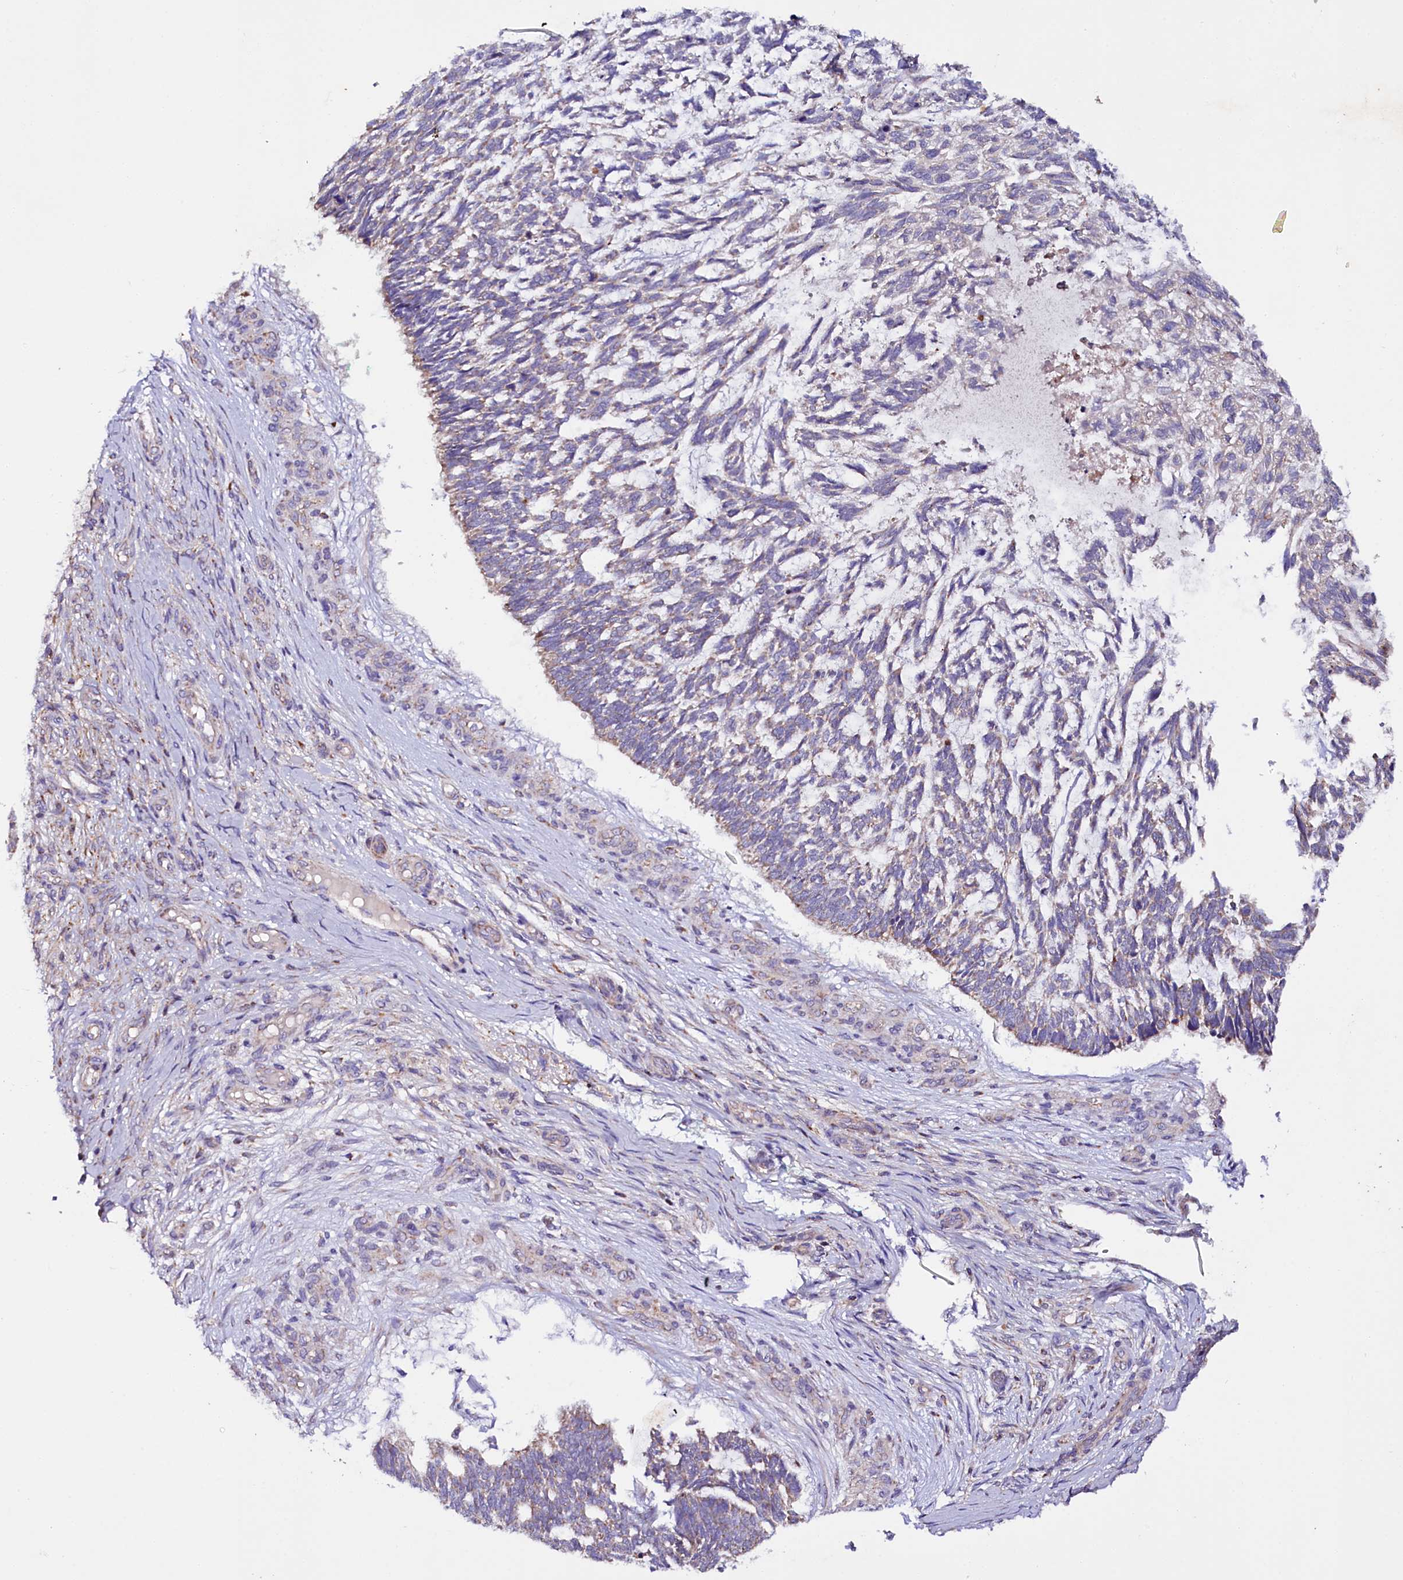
{"staining": {"intensity": "negative", "quantity": "none", "location": "none"}, "tissue": "skin cancer", "cell_type": "Tumor cells", "image_type": "cancer", "snomed": [{"axis": "morphology", "description": "Basal cell carcinoma"}, {"axis": "topography", "description": "Skin"}], "caption": "DAB immunohistochemical staining of human skin cancer demonstrates no significant expression in tumor cells.", "gene": "ZNF45", "patient": {"sex": "male", "age": 88}}